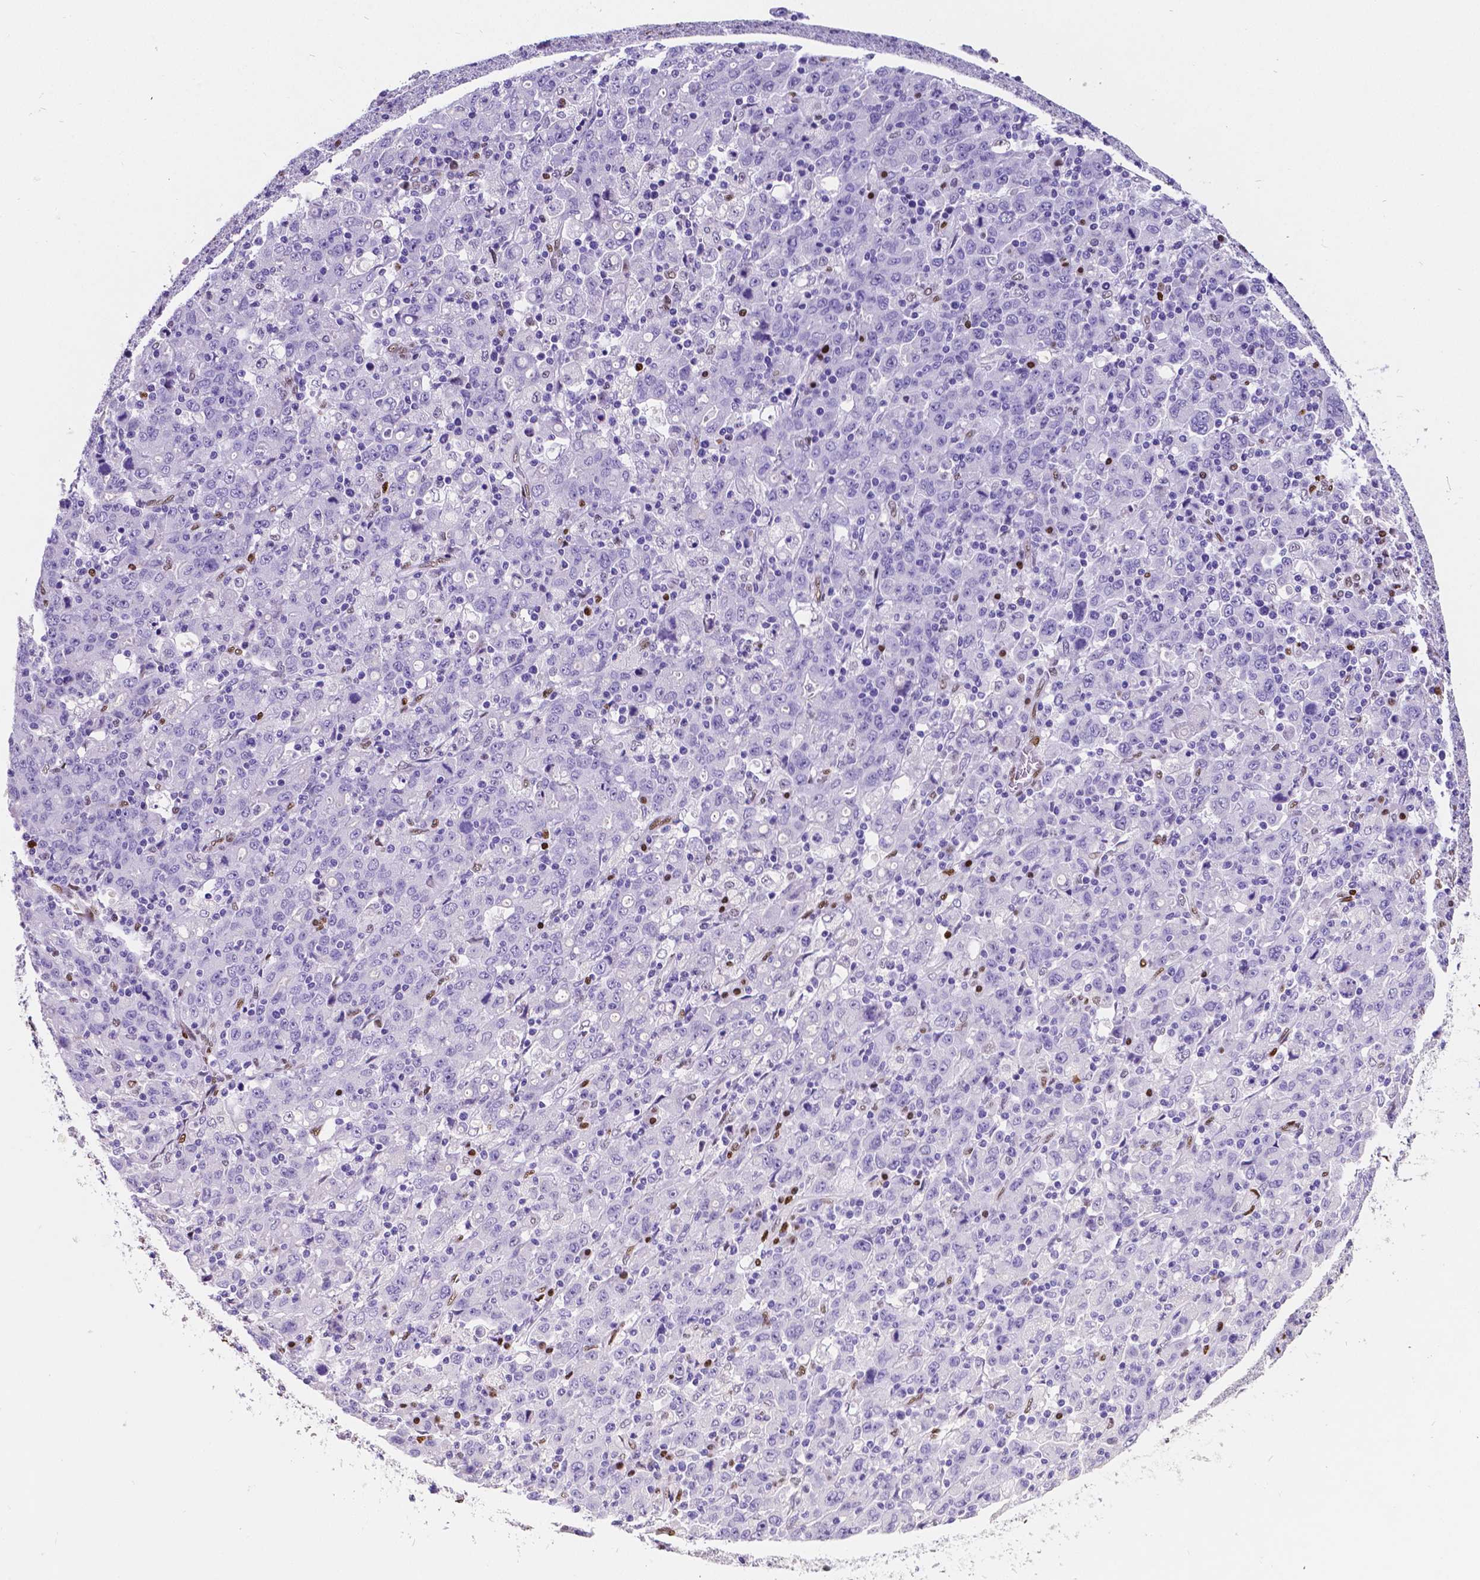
{"staining": {"intensity": "negative", "quantity": "none", "location": "none"}, "tissue": "stomach cancer", "cell_type": "Tumor cells", "image_type": "cancer", "snomed": [{"axis": "morphology", "description": "Adenocarcinoma, NOS"}, {"axis": "topography", "description": "Stomach, upper"}], "caption": "Stomach adenocarcinoma stained for a protein using immunohistochemistry (IHC) reveals no expression tumor cells.", "gene": "MEF2C", "patient": {"sex": "male", "age": 69}}